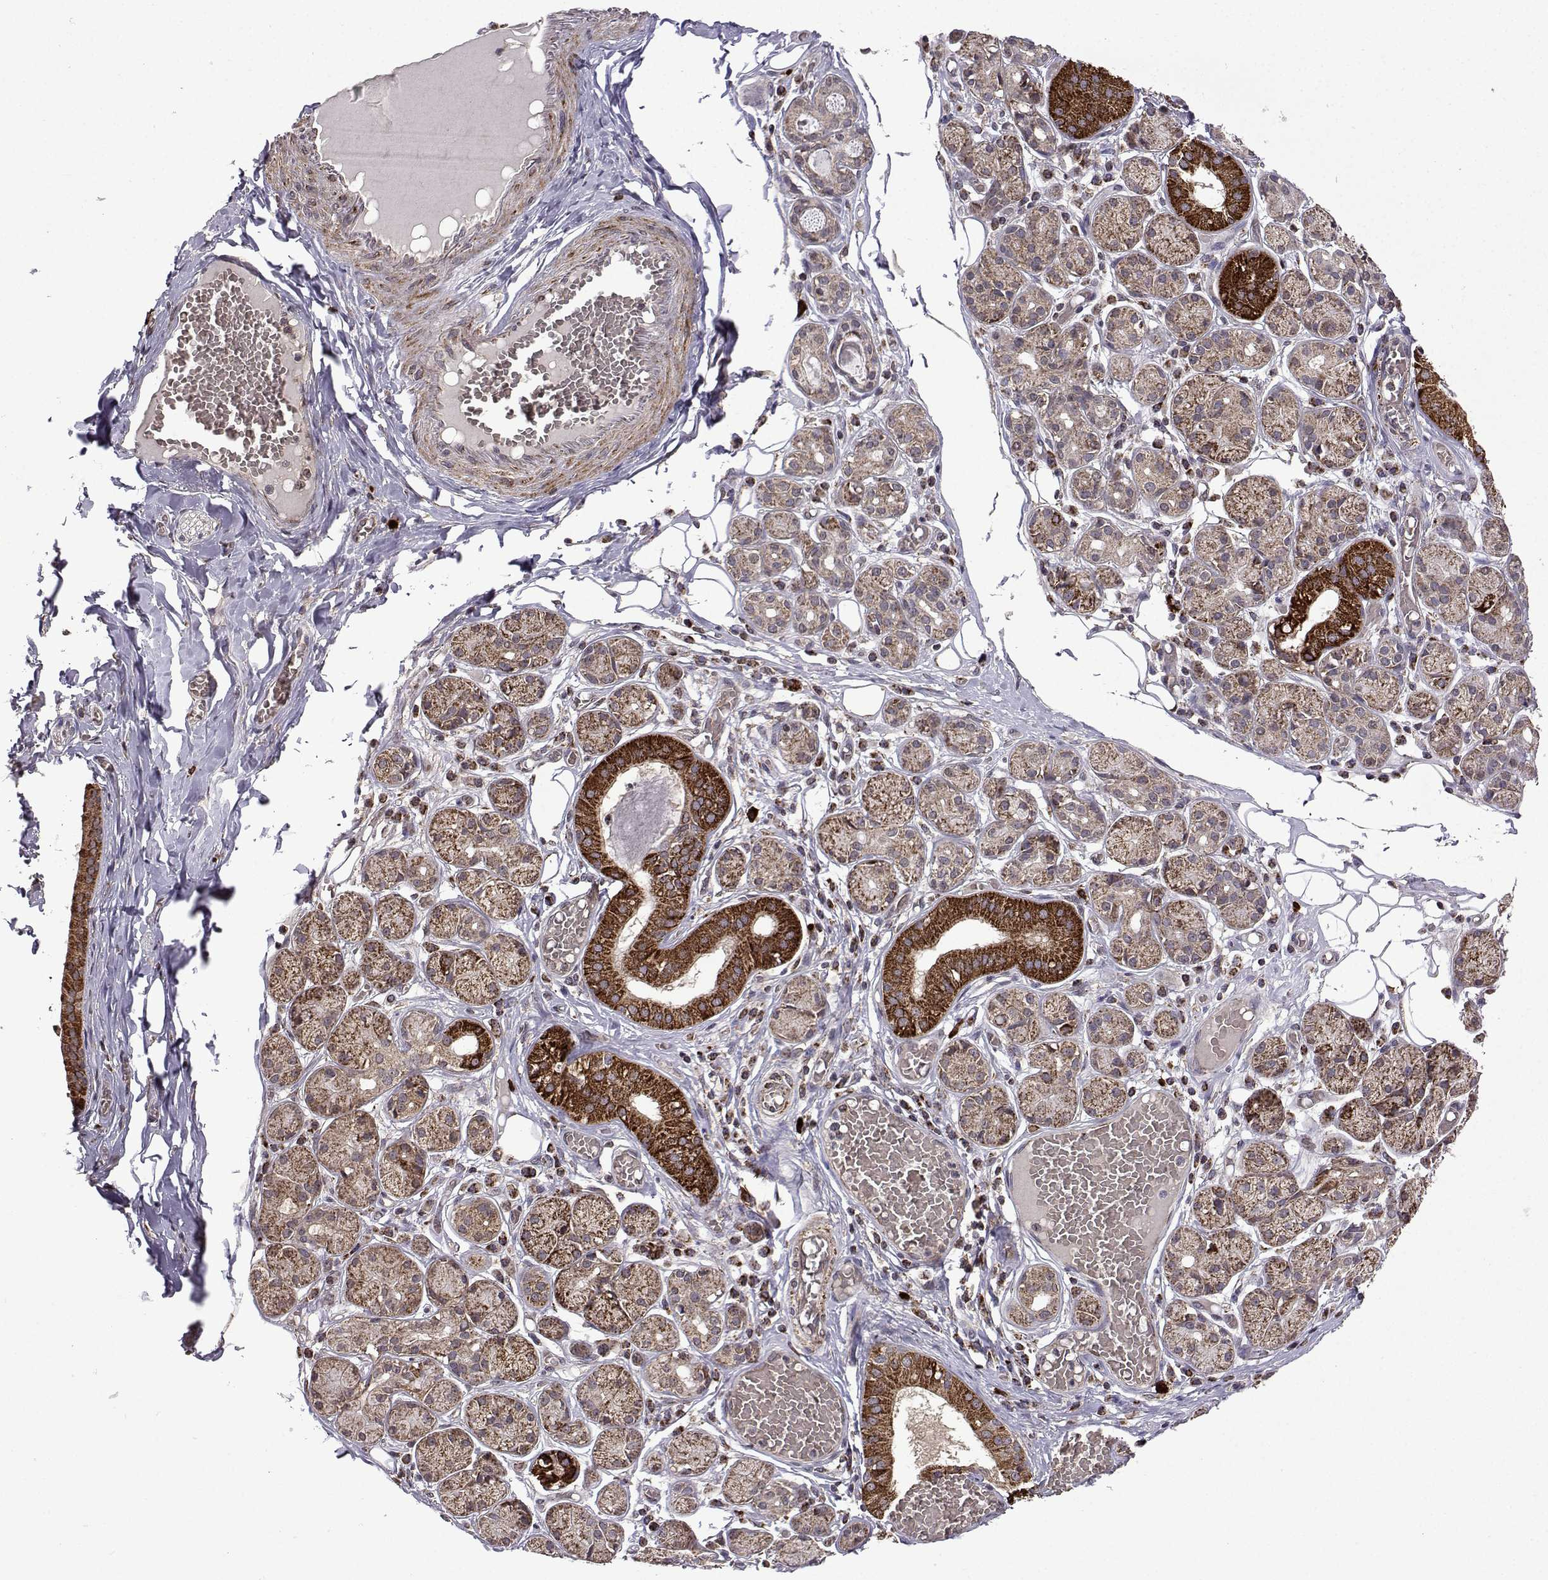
{"staining": {"intensity": "strong", "quantity": "<25%", "location": "cytoplasmic/membranous"}, "tissue": "salivary gland", "cell_type": "Glandular cells", "image_type": "normal", "snomed": [{"axis": "morphology", "description": "Normal tissue, NOS"}, {"axis": "topography", "description": "Salivary gland"}, {"axis": "topography", "description": "Peripheral nerve tissue"}], "caption": "A medium amount of strong cytoplasmic/membranous expression is present in approximately <25% of glandular cells in normal salivary gland. Nuclei are stained in blue.", "gene": "TAB2", "patient": {"sex": "male", "age": 71}}